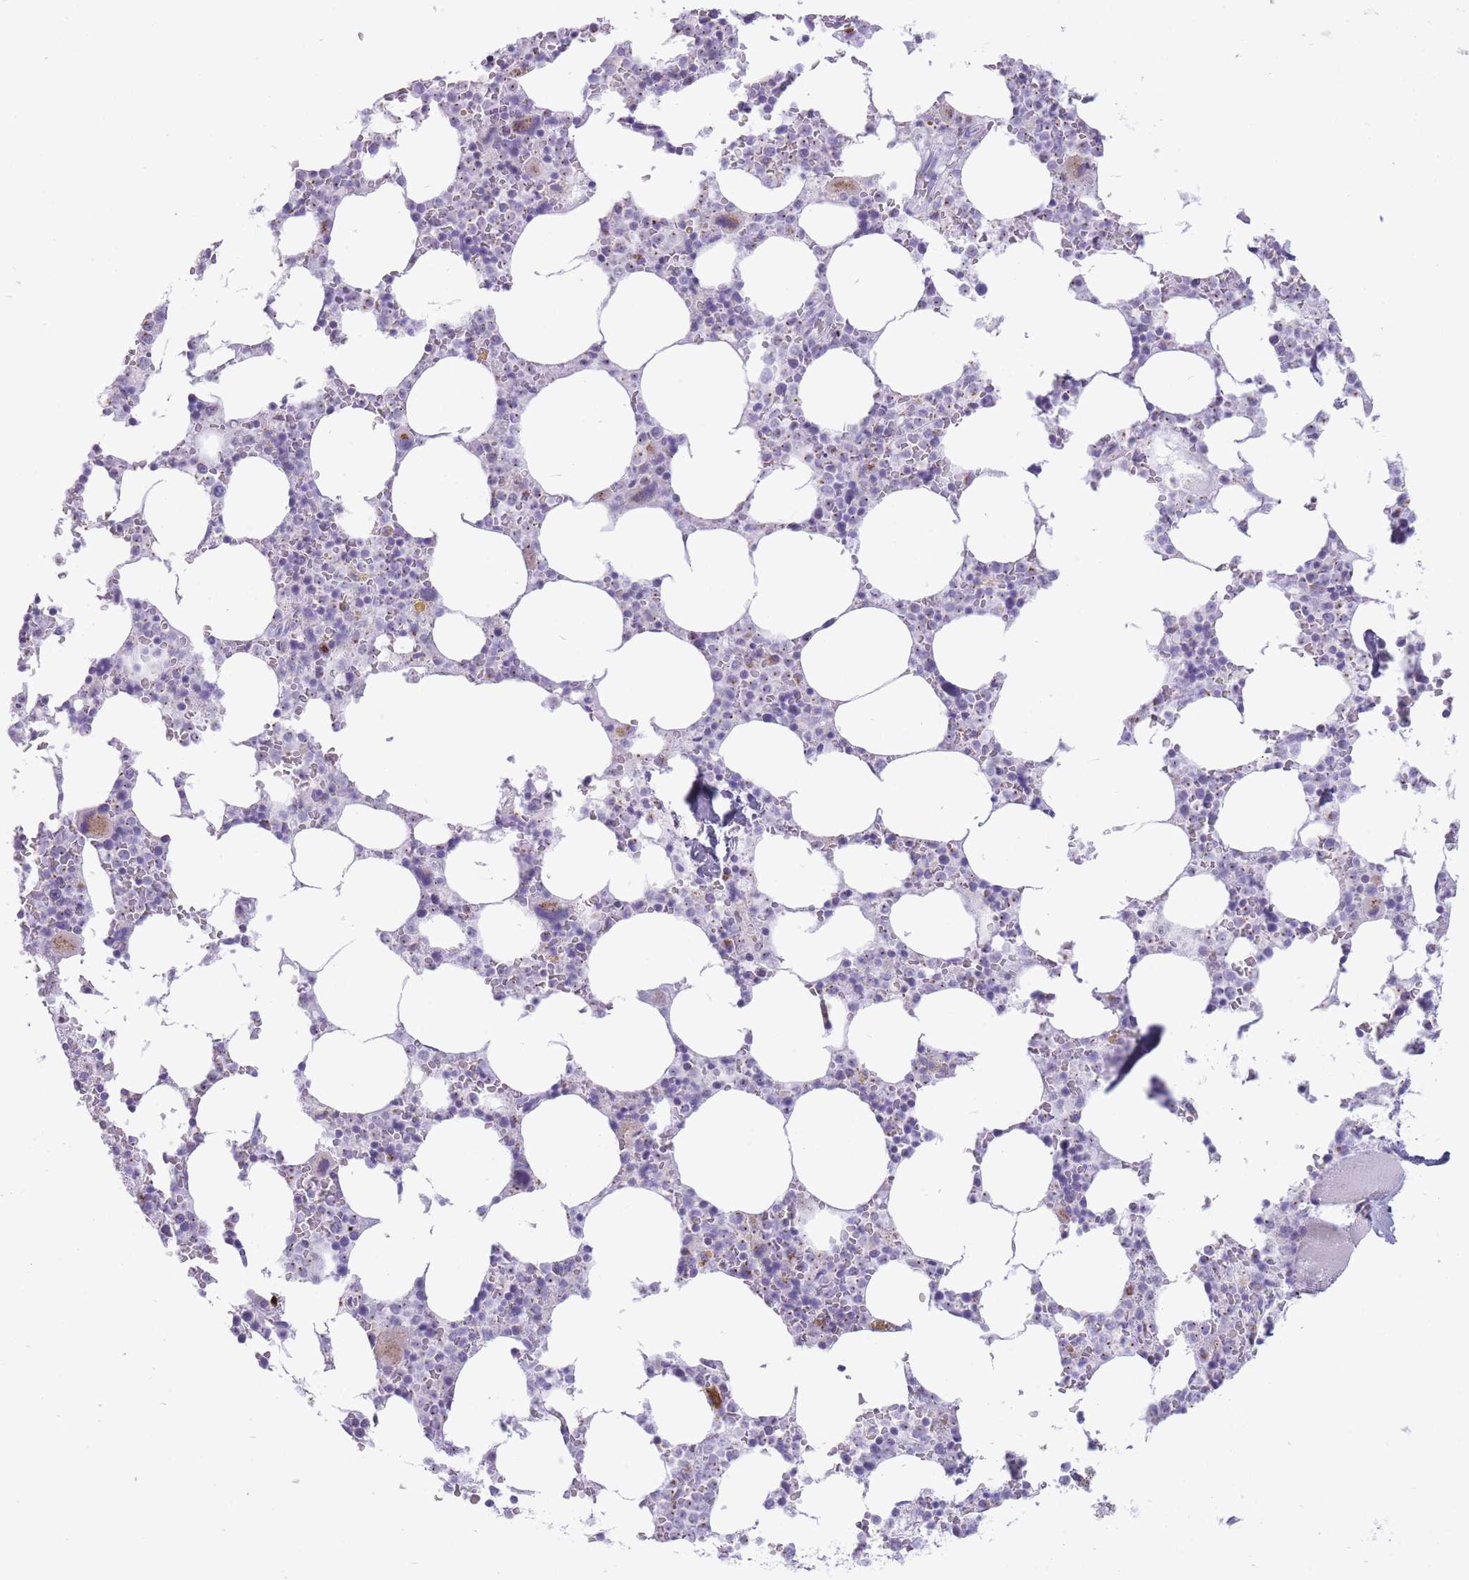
{"staining": {"intensity": "moderate", "quantity": "<25%", "location": "cytoplasmic/membranous"}, "tissue": "bone marrow", "cell_type": "Hematopoietic cells", "image_type": "normal", "snomed": [{"axis": "morphology", "description": "Normal tissue, NOS"}, {"axis": "topography", "description": "Bone marrow"}], "caption": "Moderate cytoplasmic/membranous positivity is present in about <25% of hematopoietic cells in unremarkable bone marrow.", "gene": "B4GALT2", "patient": {"sex": "male", "age": 64}}